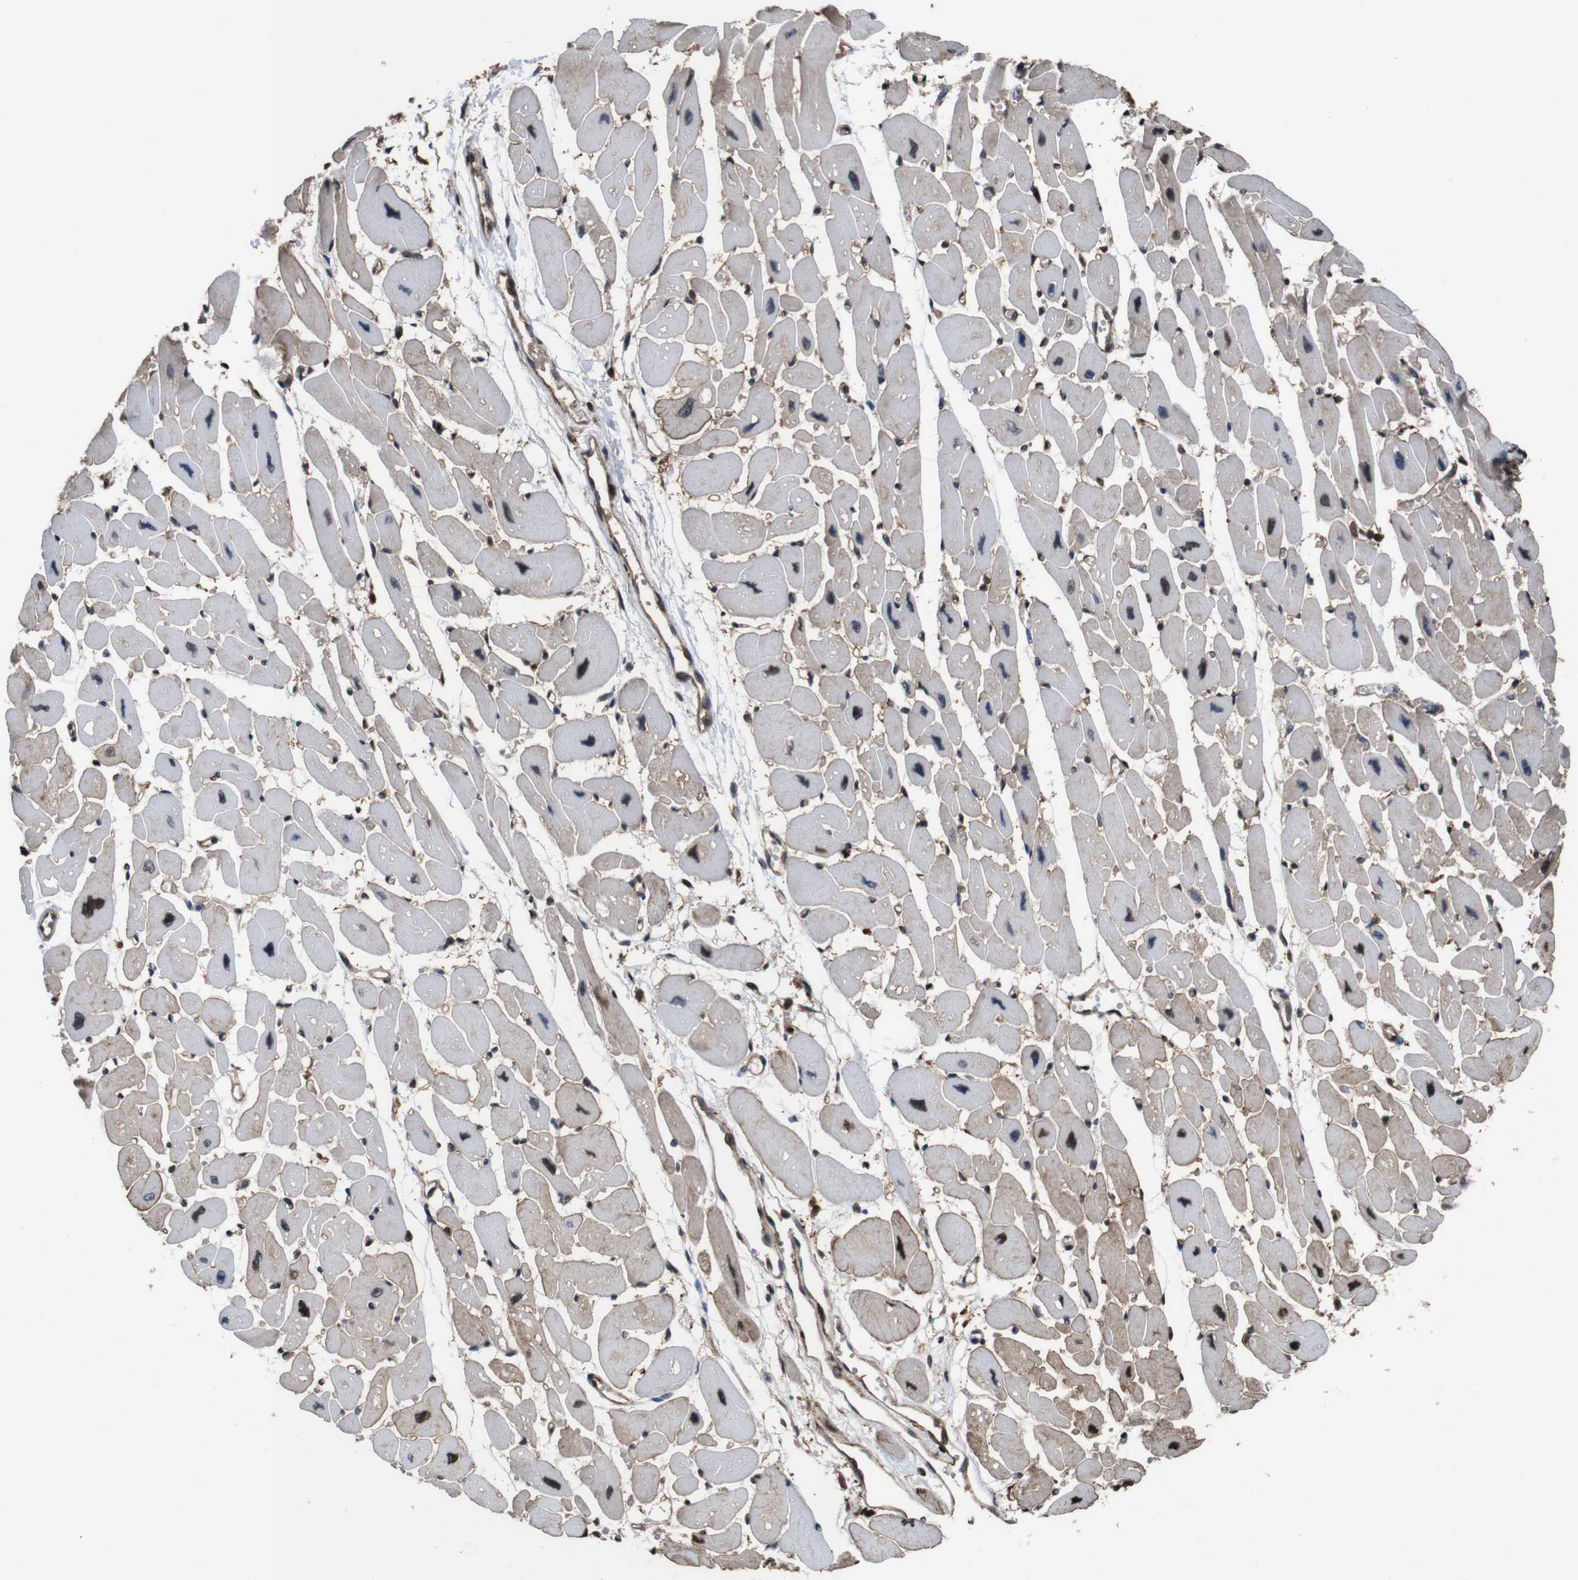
{"staining": {"intensity": "moderate", "quantity": "25%-75%", "location": "cytoplasmic/membranous"}, "tissue": "heart muscle", "cell_type": "Cardiomyocytes", "image_type": "normal", "snomed": [{"axis": "morphology", "description": "Normal tissue, NOS"}, {"axis": "topography", "description": "Heart"}], "caption": "A histopathology image of heart muscle stained for a protein exhibits moderate cytoplasmic/membranous brown staining in cardiomyocytes.", "gene": "VCP", "patient": {"sex": "female", "age": 54}}